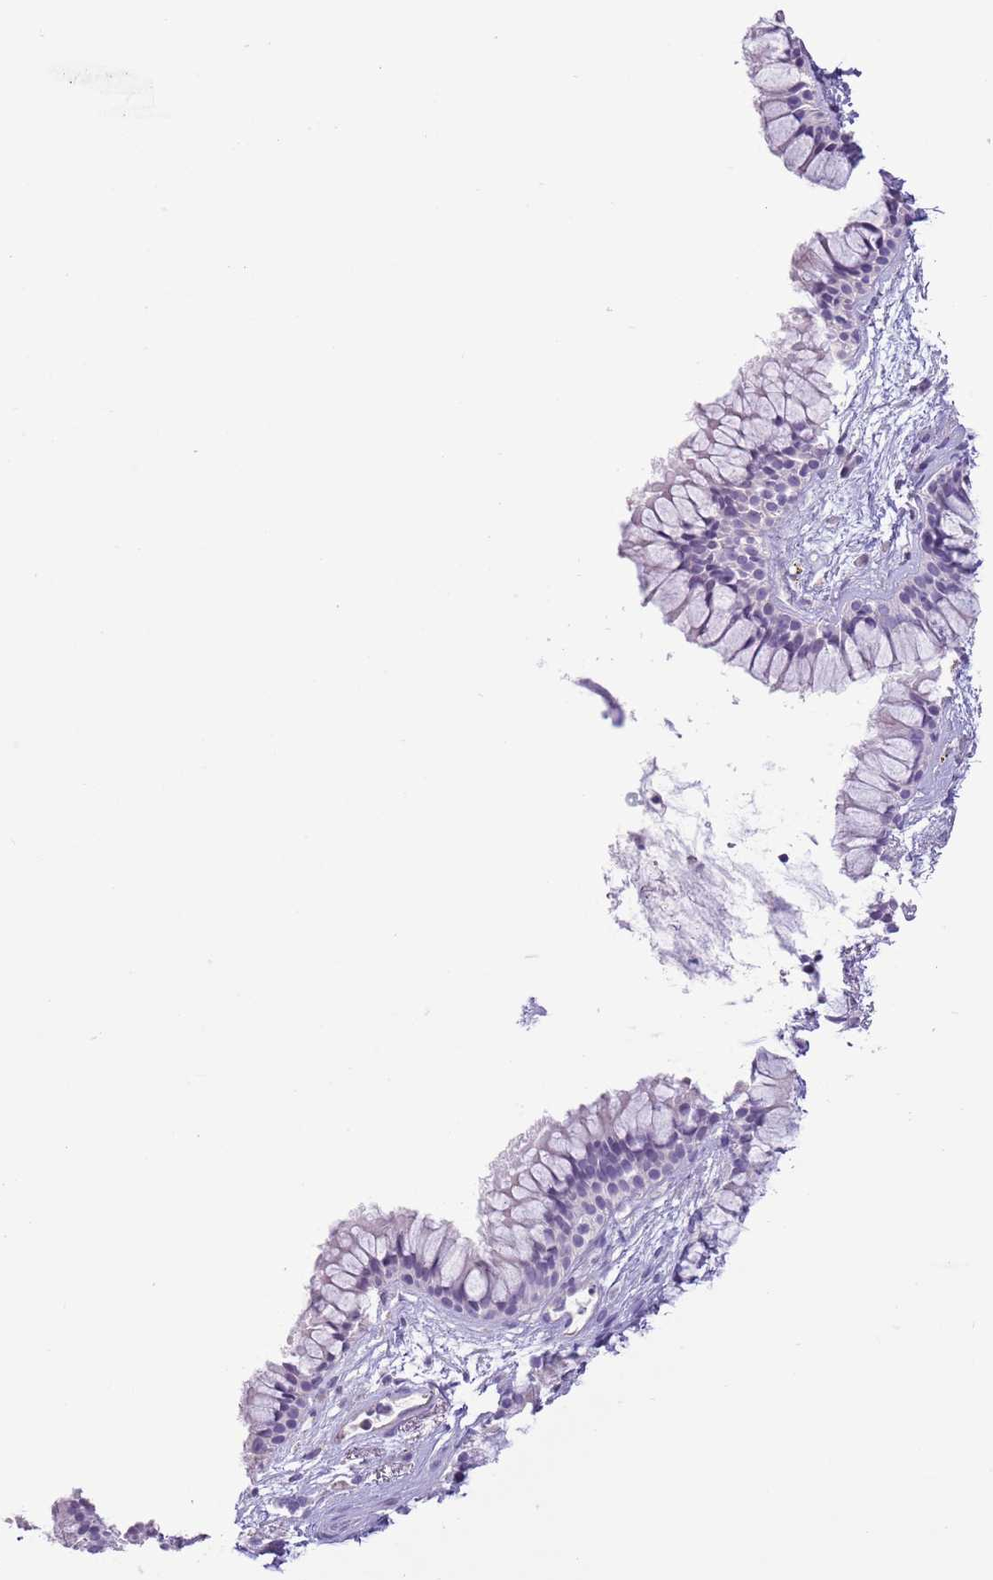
{"staining": {"intensity": "negative", "quantity": "none", "location": "none"}, "tissue": "nasopharynx", "cell_type": "Respiratory epithelial cells", "image_type": "normal", "snomed": [{"axis": "morphology", "description": "Normal tissue, NOS"}, {"axis": "topography", "description": "Nasopharynx"}], "caption": "DAB immunohistochemical staining of normal nasopharynx demonstrates no significant positivity in respiratory epithelial cells.", "gene": "SLC7A14", "patient": {"sex": "male", "age": 82}}